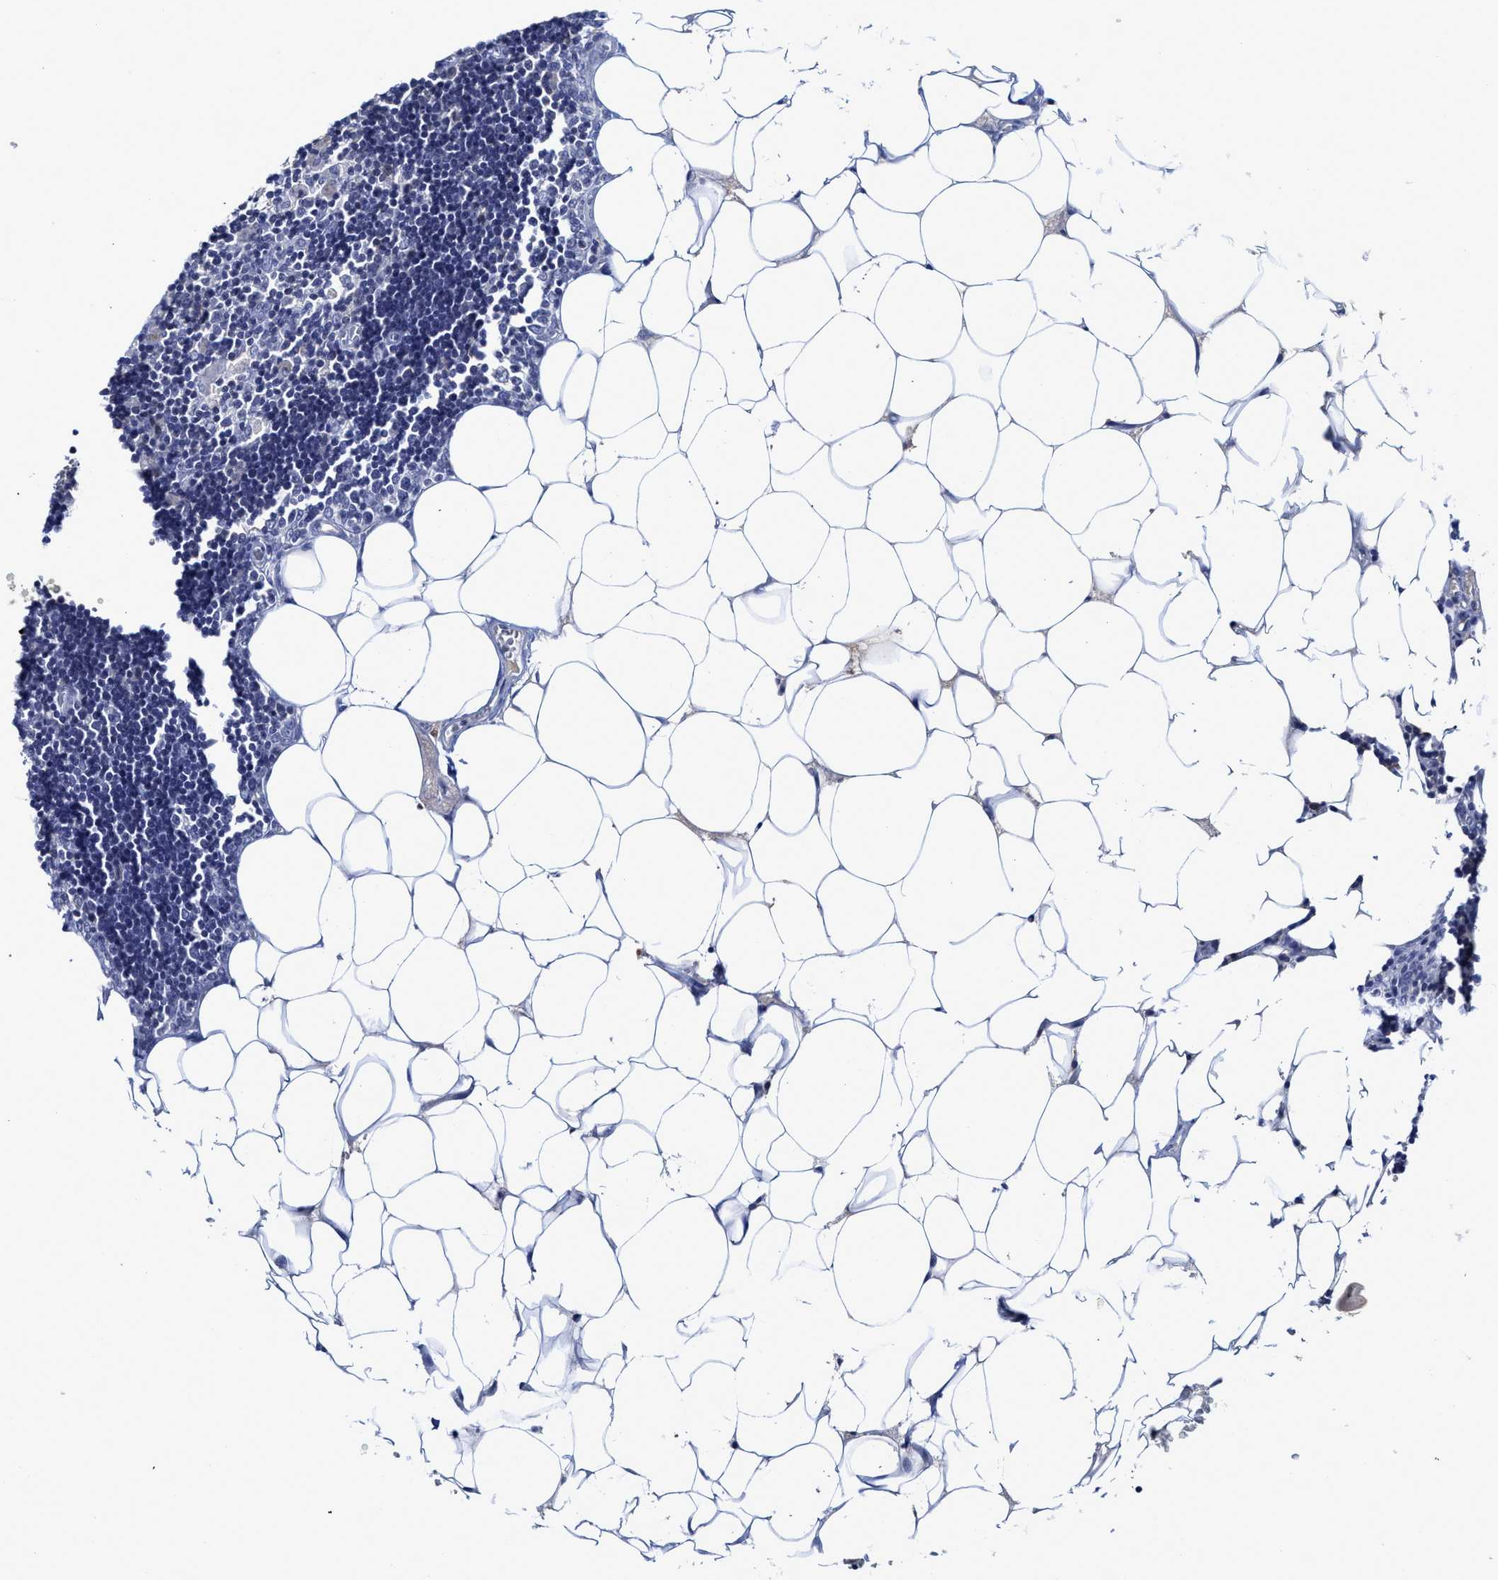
{"staining": {"intensity": "negative", "quantity": "none", "location": "none"}, "tissue": "lymph node", "cell_type": "Germinal center cells", "image_type": "normal", "snomed": [{"axis": "morphology", "description": "Normal tissue, NOS"}, {"axis": "topography", "description": "Lymph node"}], "caption": "High power microscopy micrograph of an immunohistochemistry histopathology image of normal lymph node, revealing no significant staining in germinal center cells.", "gene": "C2", "patient": {"sex": "male", "age": 33}}